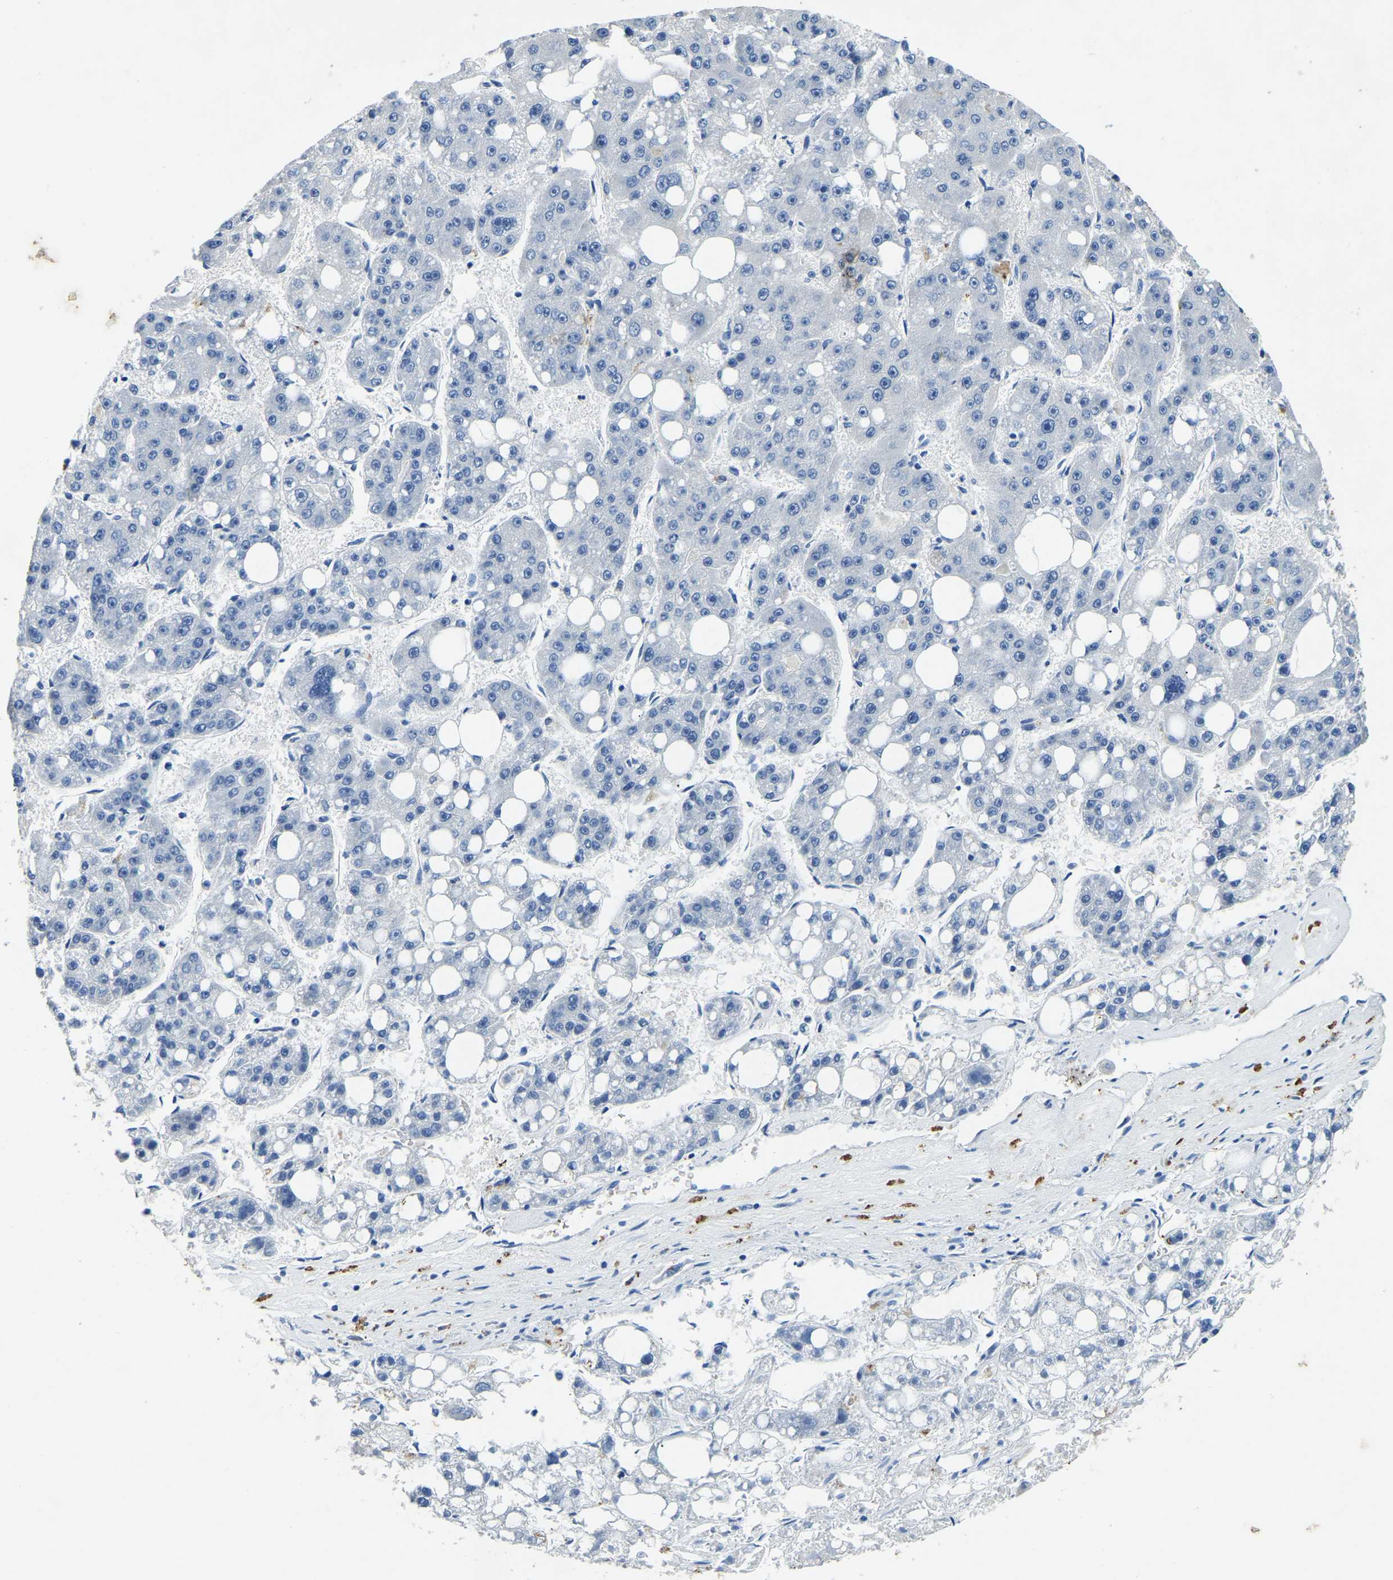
{"staining": {"intensity": "negative", "quantity": "none", "location": "none"}, "tissue": "liver cancer", "cell_type": "Tumor cells", "image_type": "cancer", "snomed": [{"axis": "morphology", "description": "Carcinoma, Hepatocellular, NOS"}, {"axis": "topography", "description": "Liver"}], "caption": "Histopathology image shows no significant protein positivity in tumor cells of liver cancer.", "gene": "UBN2", "patient": {"sex": "female", "age": 61}}